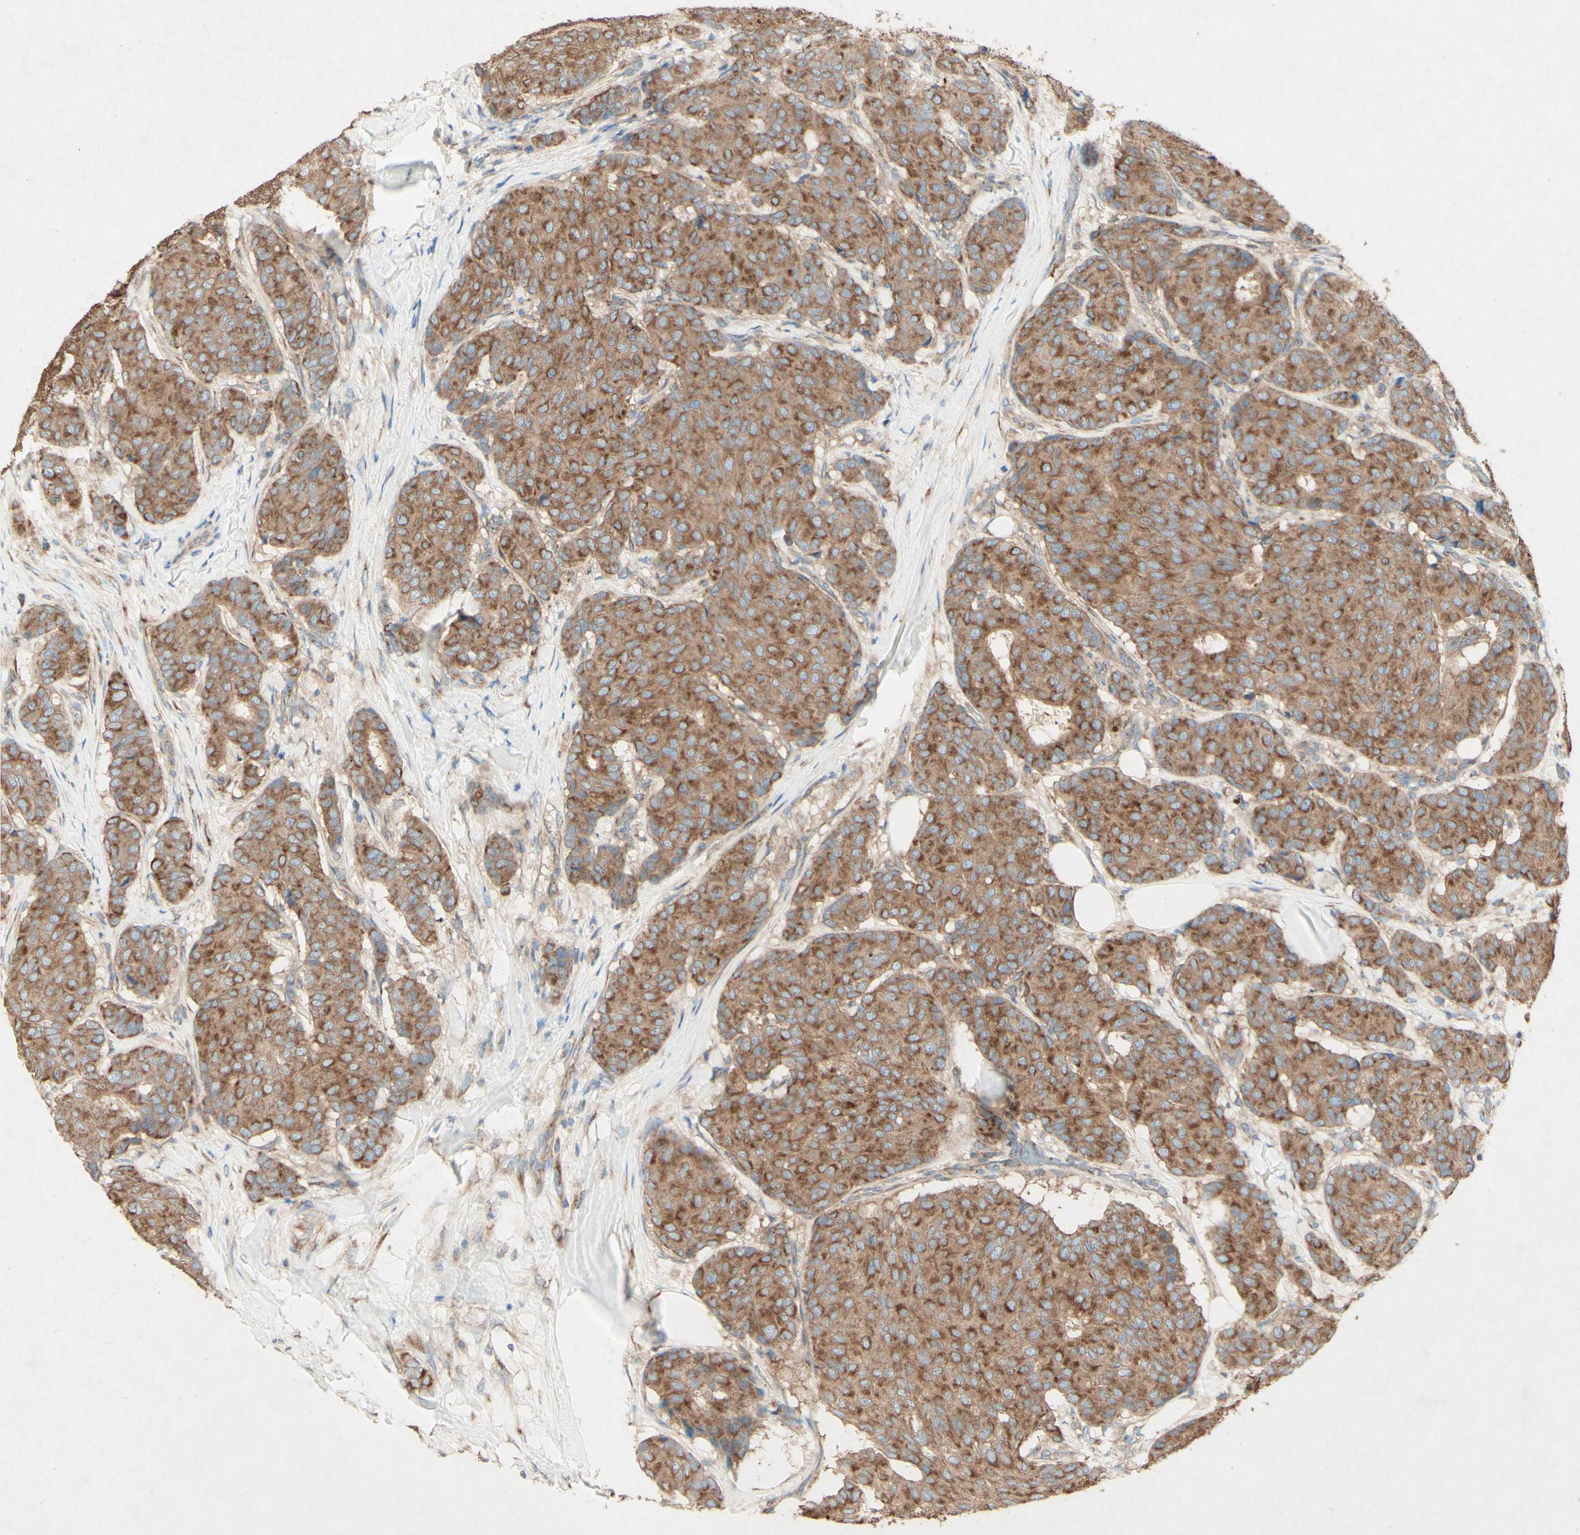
{"staining": {"intensity": "moderate", "quantity": ">75%", "location": "cytoplasmic/membranous"}, "tissue": "breast cancer", "cell_type": "Tumor cells", "image_type": "cancer", "snomed": [{"axis": "morphology", "description": "Duct carcinoma"}, {"axis": "topography", "description": "Breast"}], "caption": "This histopathology image demonstrates breast intraductal carcinoma stained with immunohistochemistry to label a protein in brown. The cytoplasmic/membranous of tumor cells show moderate positivity for the protein. Nuclei are counter-stained blue.", "gene": "MTM1", "patient": {"sex": "female", "age": 75}}